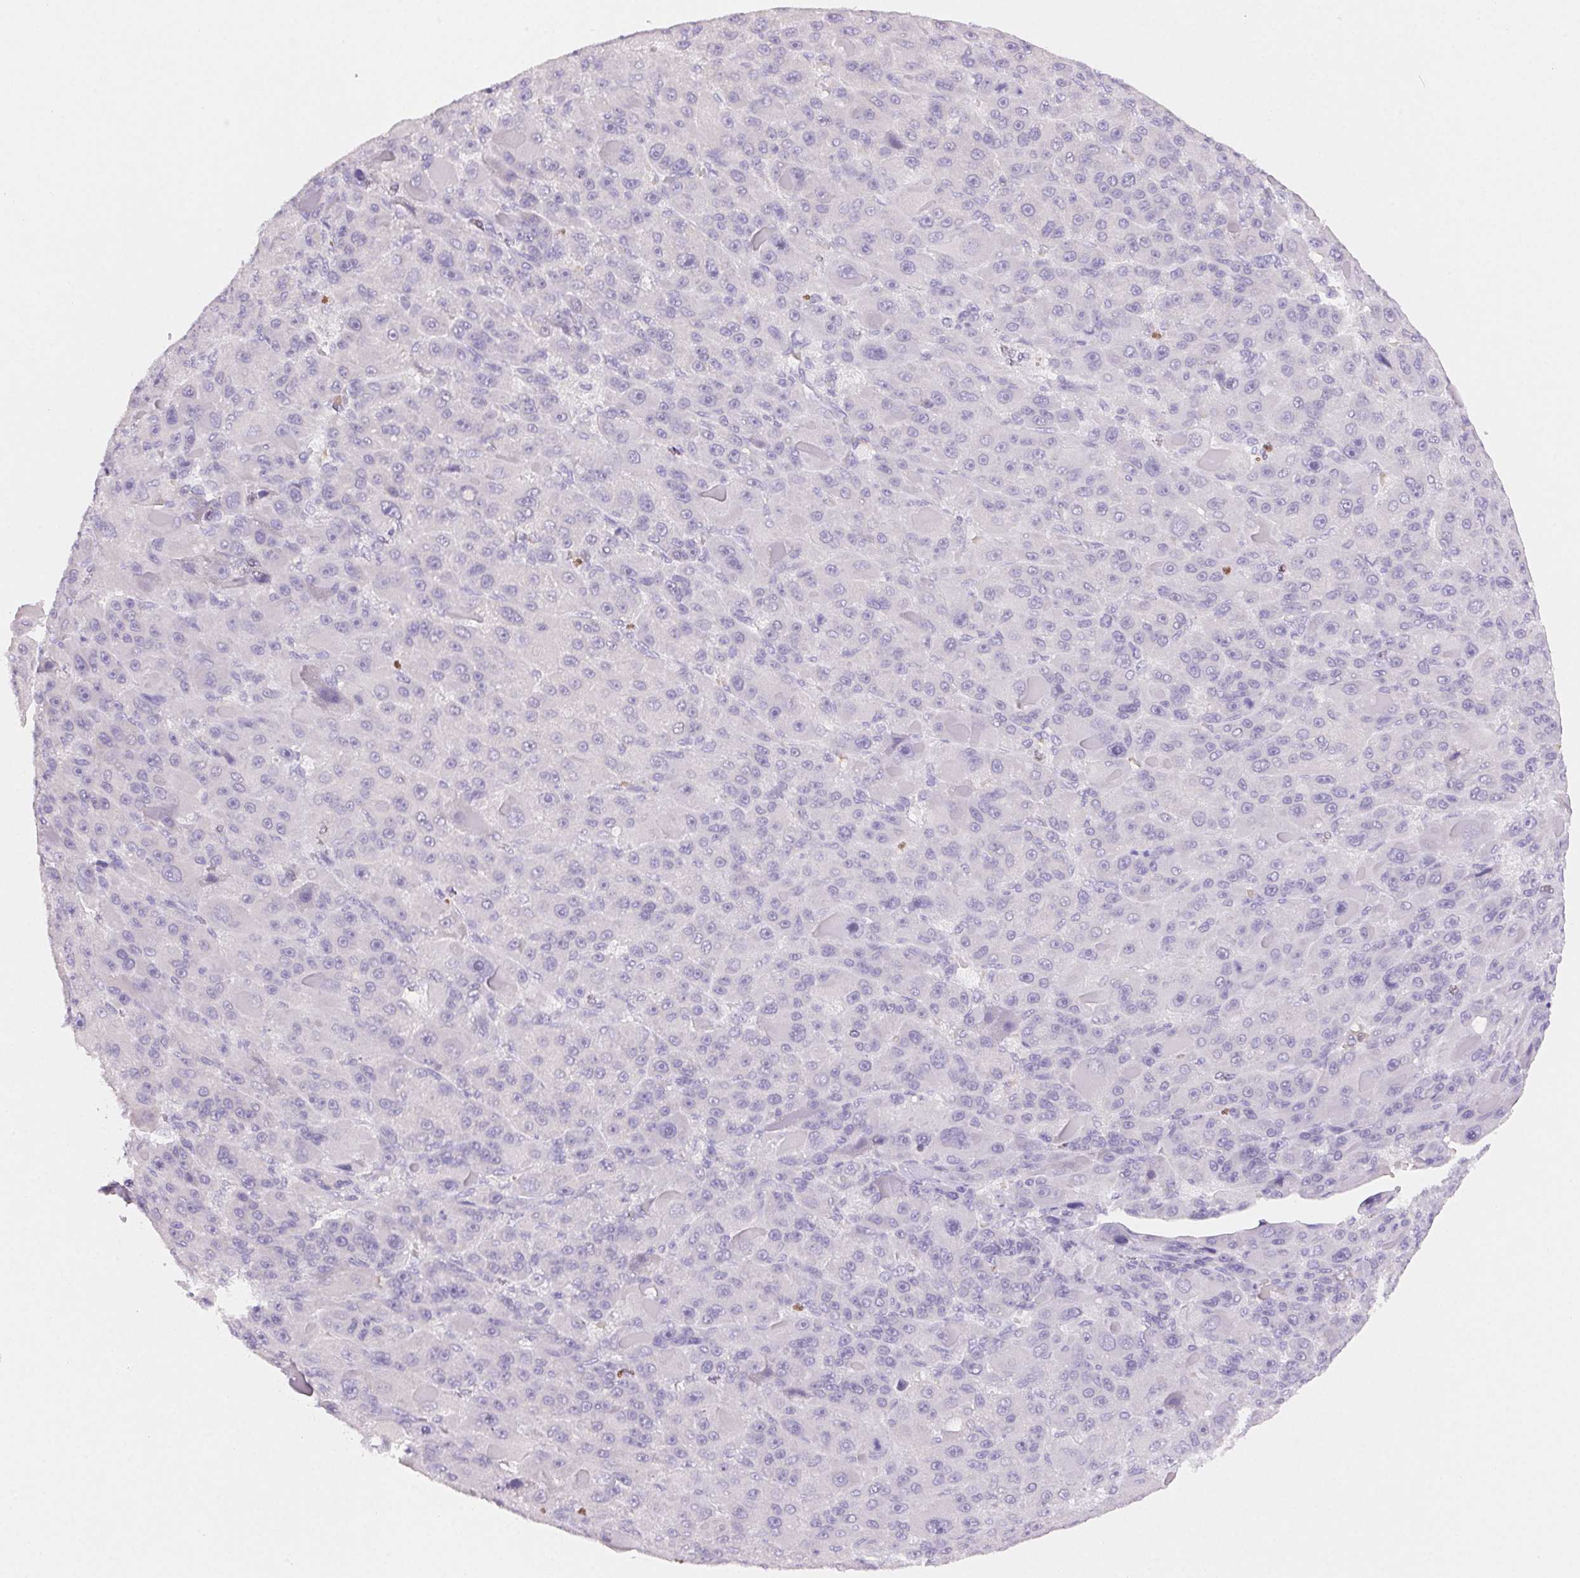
{"staining": {"intensity": "negative", "quantity": "none", "location": "none"}, "tissue": "liver cancer", "cell_type": "Tumor cells", "image_type": "cancer", "snomed": [{"axis": "morphology", "description": "Carcinoma, Hepatocellular, NOS"}, {"axis": "topography", "description": "Liver"}], "caption": "A photomicrograph of hepatocellular carcinoma (liver) stained for a protein displays no brown staining in tumor cells.", "gene": "PADI4", "patient": {"sex": "male", "age": 76}}